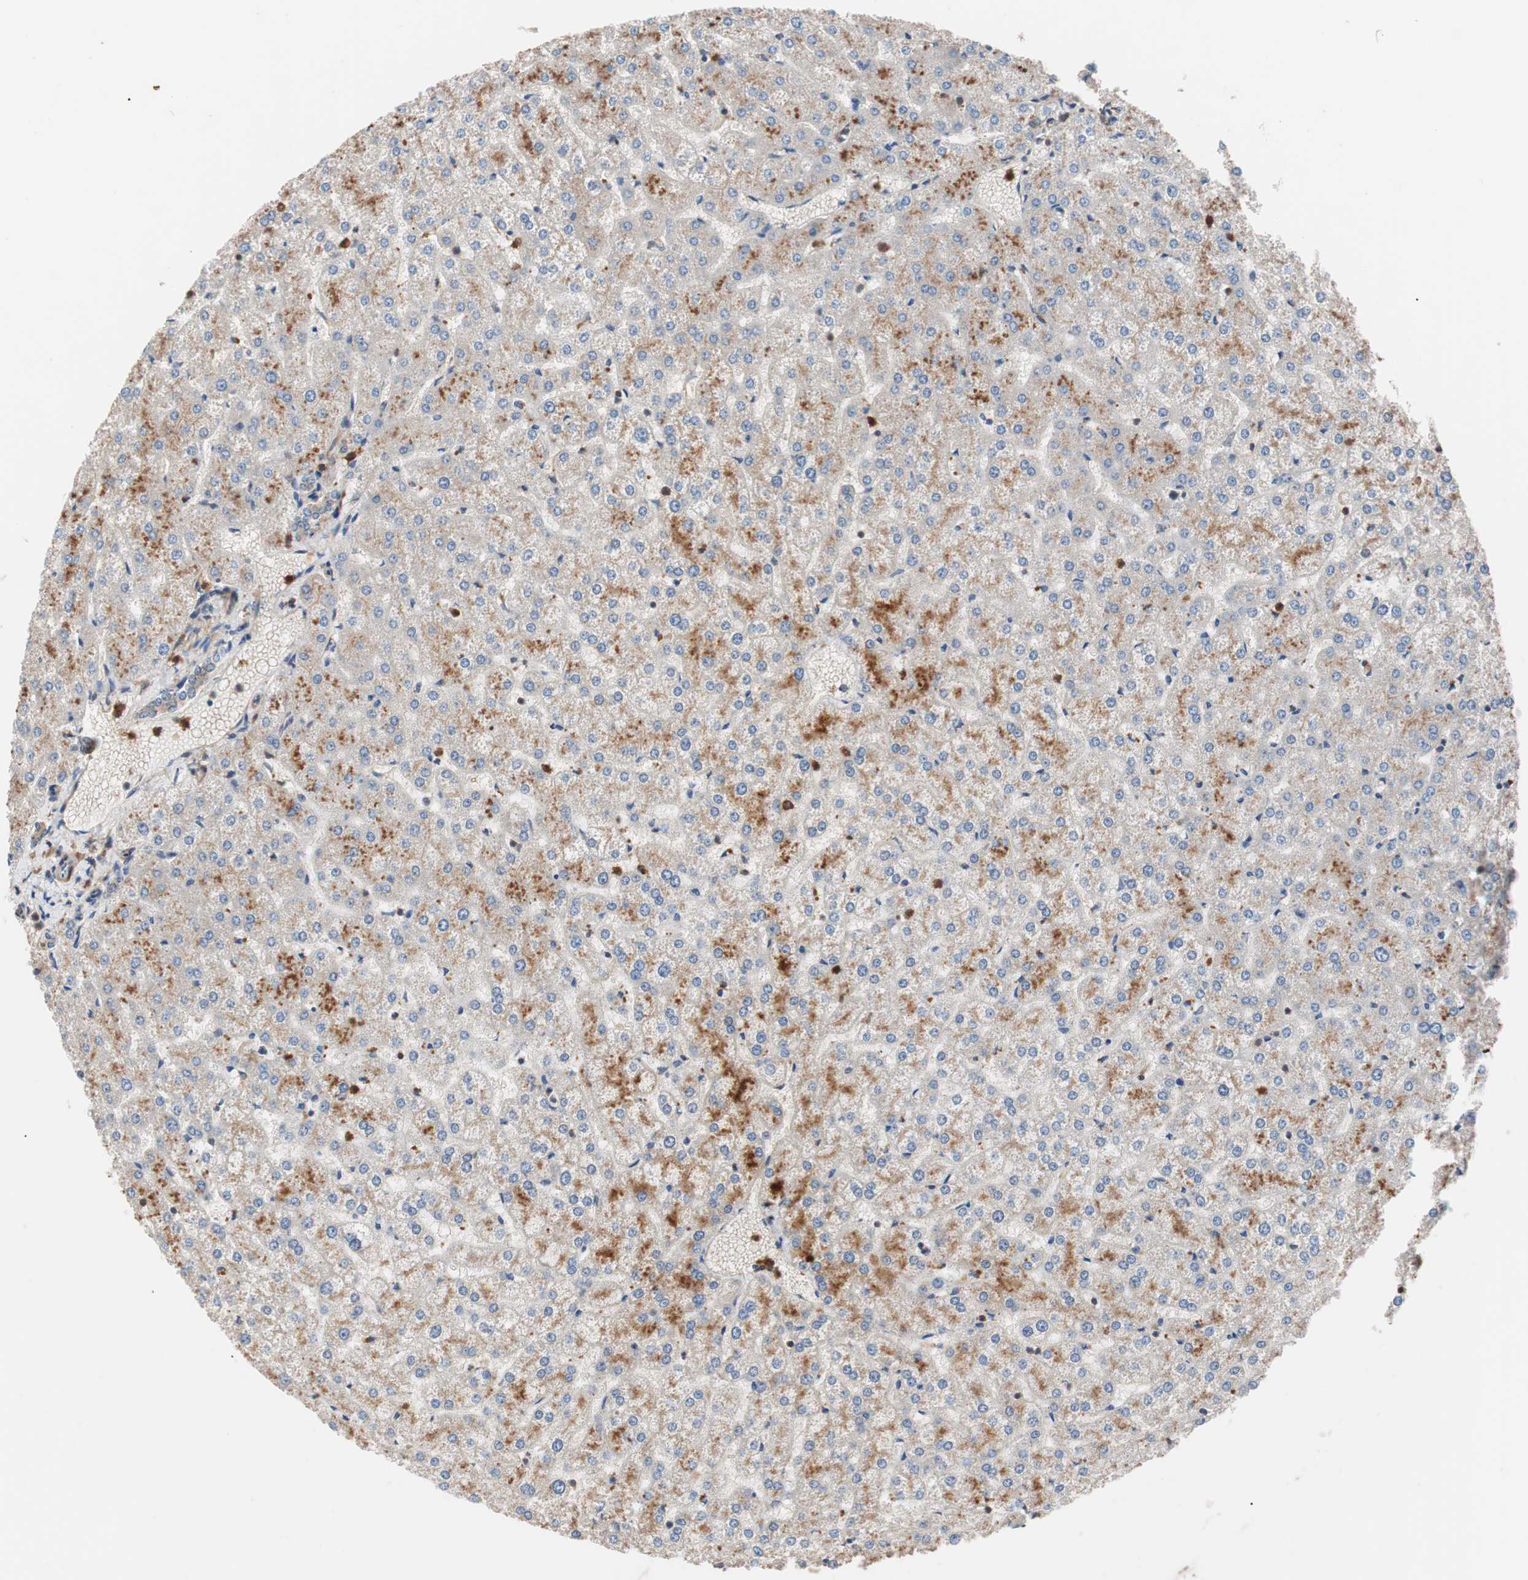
{"staining": {"intensity": "weak", "quantity": "25%-75%", "location": "cytoplasmic/membranous"}, "tissue": "liver", "cell_type": "Cholangiocytes", "image_type": "normal", "snomed": [{"axis": "morphology", "description": "Normal tissue, NOS"}, {"axis": "topography", "description": "Liver"}], "caption": "Liver stained for a protein (brown) shows weak cytoplasmic/membranous positive staining in about 25%-75% of cholangiocytes.", "gene": "LITAF", "patient": {"sex": "female", "age": 32}}